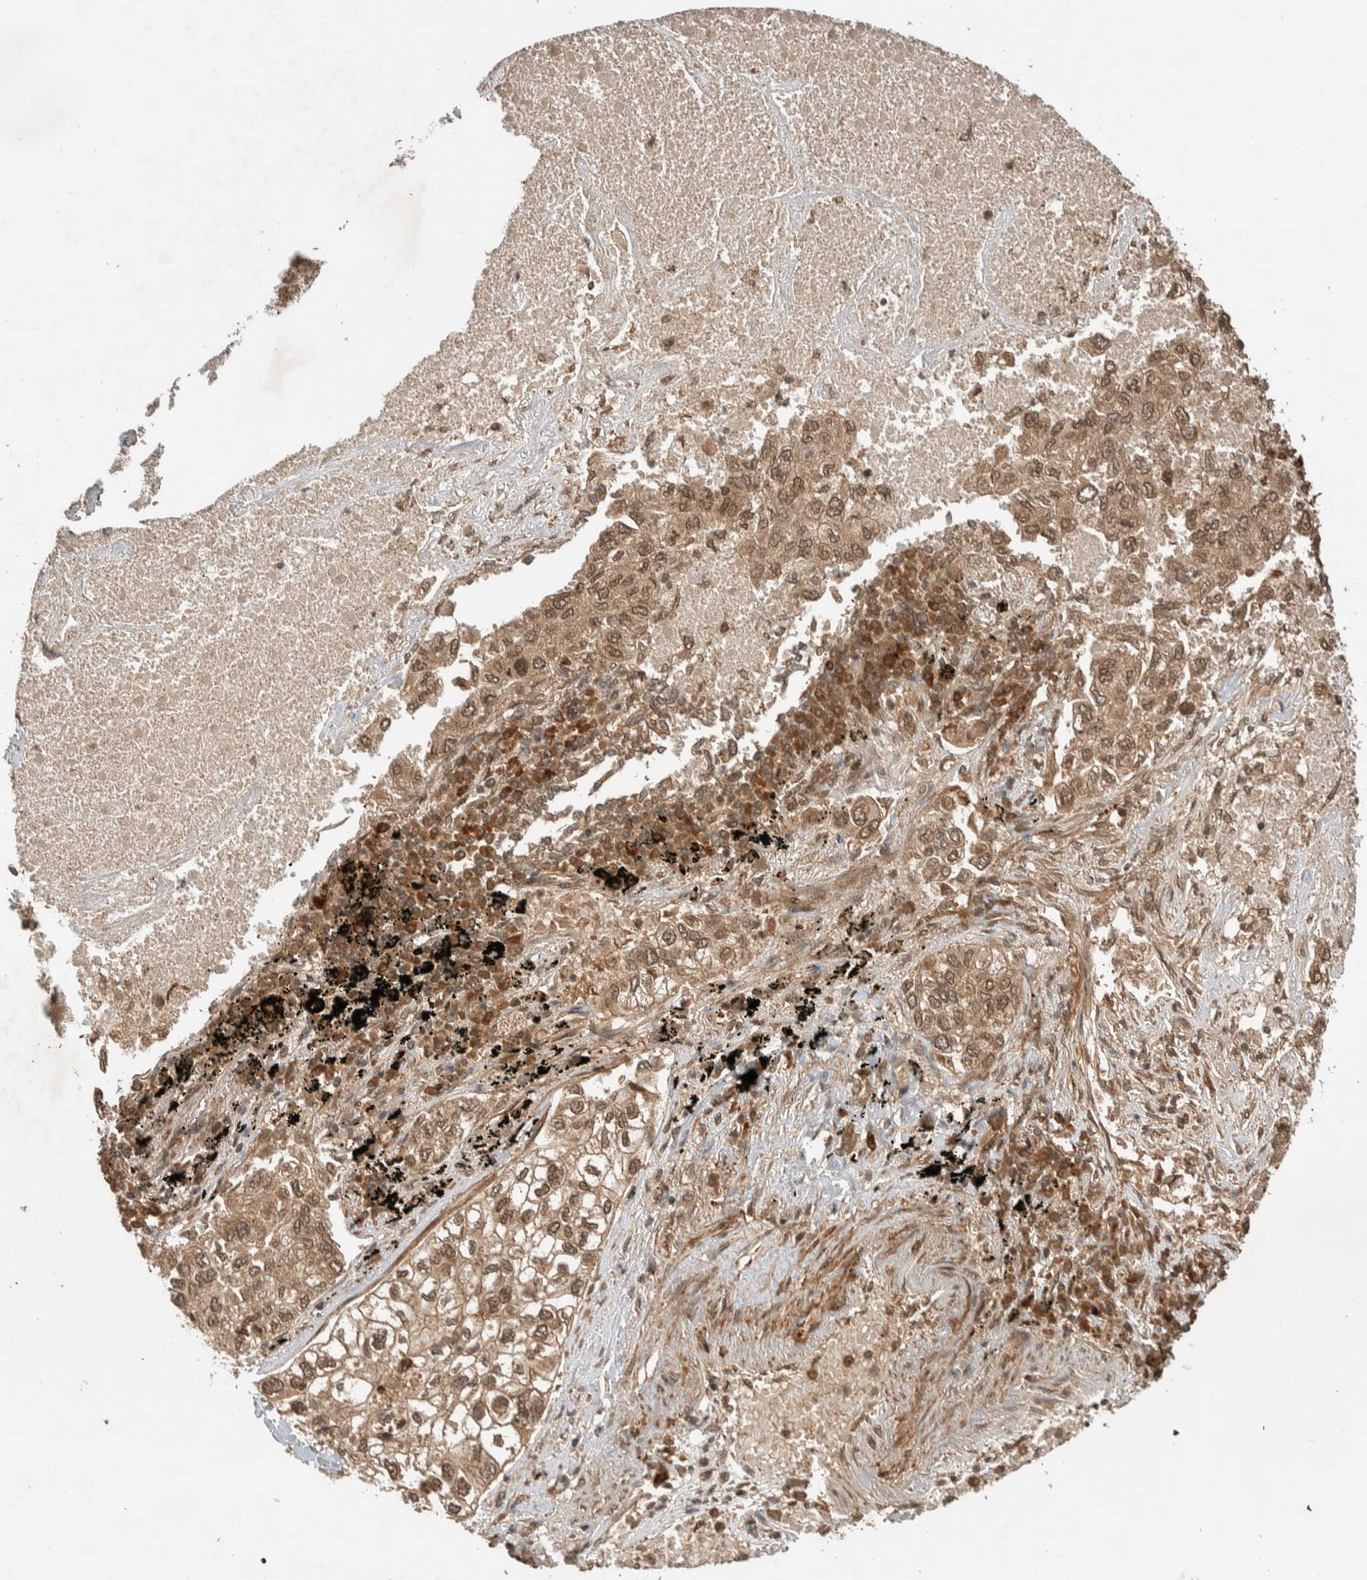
{"staining": {"intensity": "moderate", "quantity": ">75%", "location": "cytoplasmic/membranous,nuclear"}, "tissue": "lung cancer", "cell_type": "Tumor cells", "image_type": "cancer", "snomed": [{"axis": "morphology", "description": "Inflammation, NOS"}, {"axis": "morphology", "description": "Adenocarcinoma, NOS"}, {"axis": "topography", "description": "Lung"}], "caption": "Protein staining of lung cancer tissue demonstrates moderate cytoplasmic/membranous and nuclear staining in about >75% of tumor cells.", "gene": "CNTROB", "patient": {"sex": "male", "age": 63}}